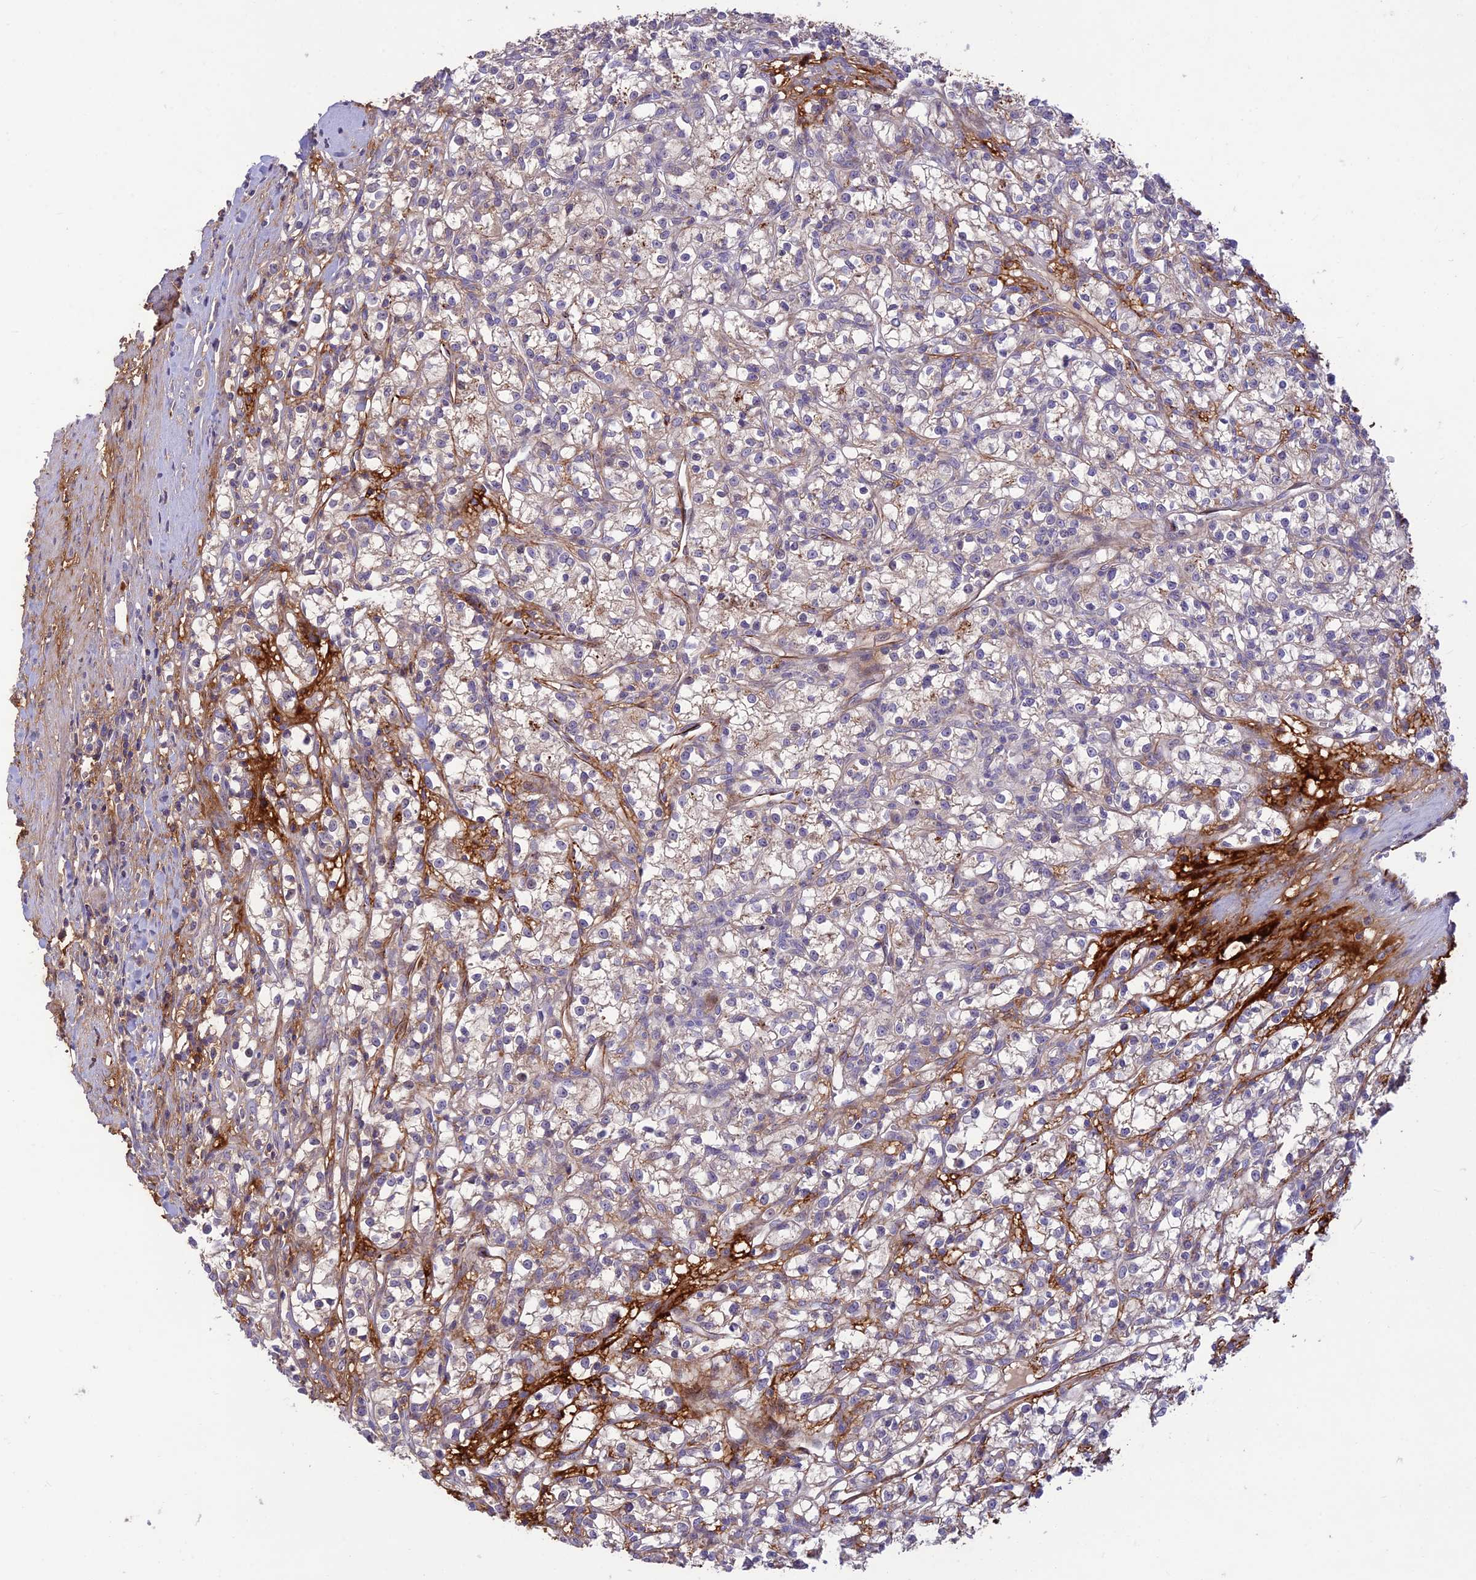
{"staining": {"intensity": "moderate", "quantity": "<25%", "location": "cytoplasmic/membranous"}, "tissue": "renal cancer", "cell_type": "Tumor cells", "image_type": "cancer", "snomed": [{"axis": "morphology", "description": "Adenocarcinoma, NOS"}, {"axis": "topography", "description": "Kidney"}], "caption": "Protein expression analysis of human renal adenocarcinoma reveals moderate cytoplasmic/membranous staining in approximately <25% of tumor cells. The protein is shown in brown color, while the nuclei are stained blue.", "gene": "ST8SIA5", "patient": {"sex": "female", "age": 59}}